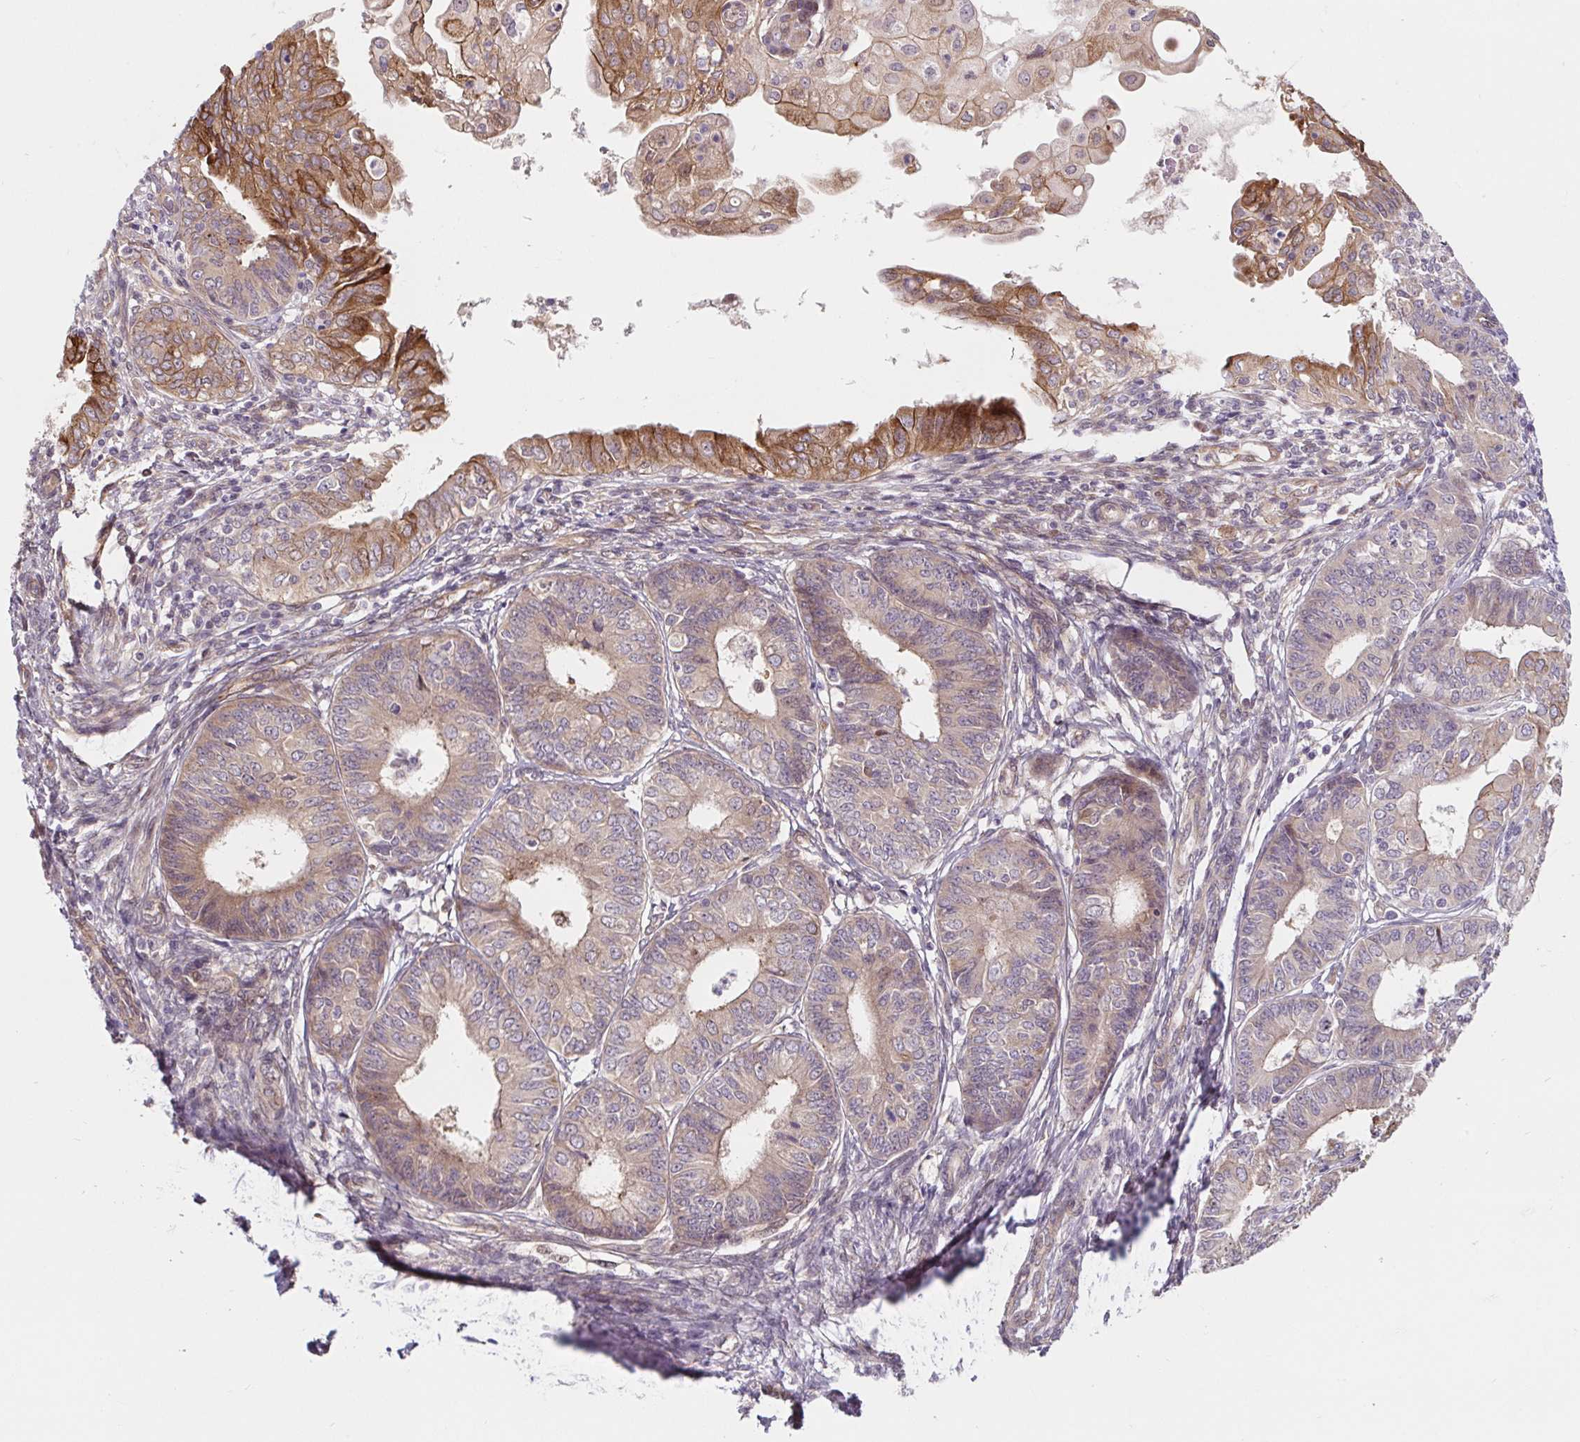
{"staining": {"intensity": "moderate", "quantity": "<25%", "location": "cytoplasmic/membranous"}, "tissue": "endometrial cancer", "cell_type": "Tumor cells", "image_type": "cancer", "snomed": [{"axis": "morphology", "description": "Adenocarcinoma, NOS"}, {"axis": "topography", "description": "Endometrium"}], "caption": "The photomicrograph reveals staining of endometrial adenocarcinoma, revealing moderate cytoplasmic/membranous protein staining (brown color) within tumor cells. (DAB IHC with brightfield microscopy, high magnification).", "gene": "LYPD5", "patient": {"sex": "female", "age": 68}}